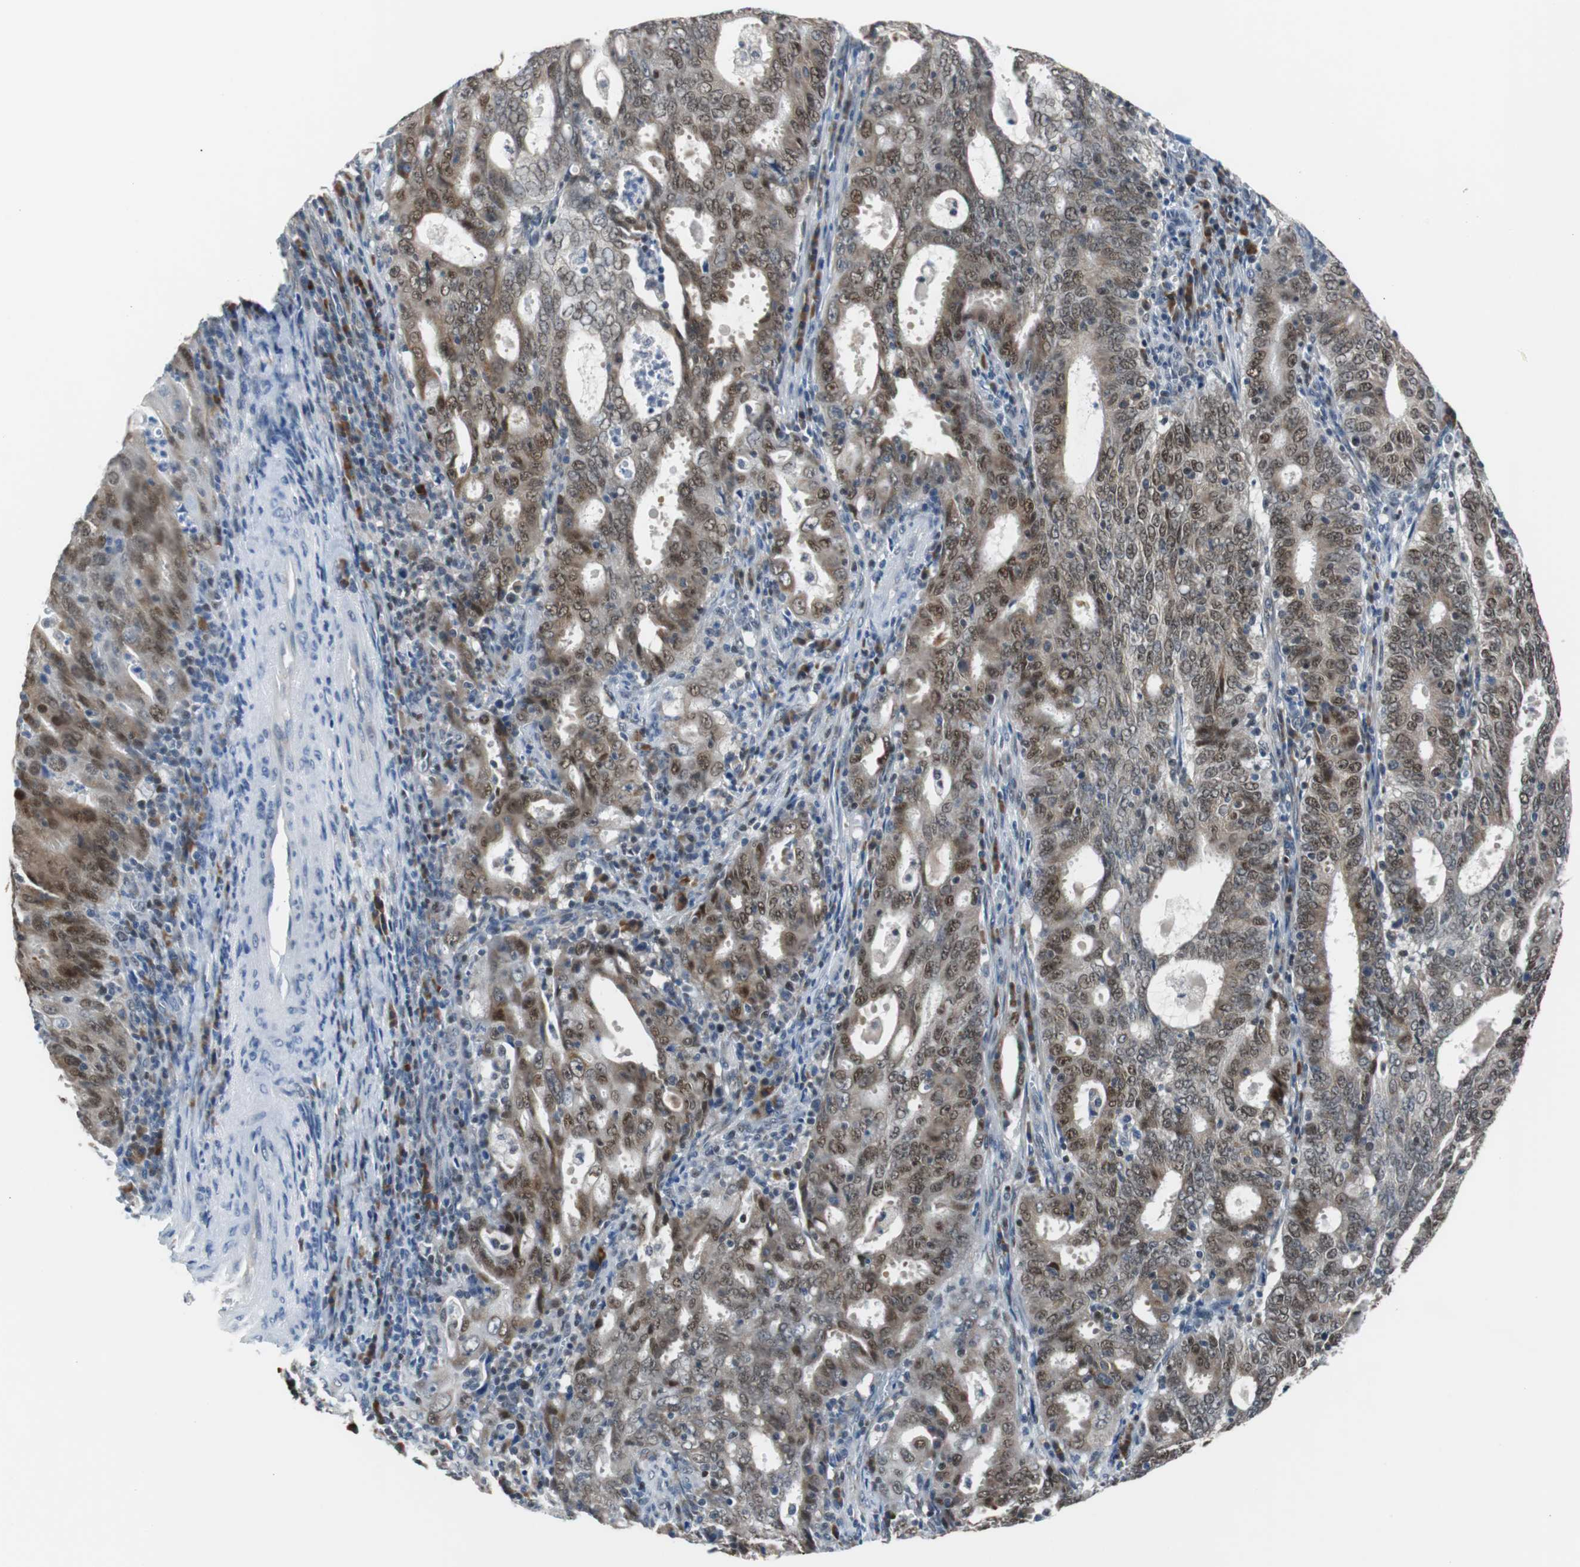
{"staining": {"intensity": "moderate", "quantity": ">75%", "location": "cytoplasmic/membranous,nuclear"}, "tissue": "cervical cancer", "cell_type": "Tumor cells", "image_type": "cancer", "snomed": [{"axis": "morphology", "description": "Adenocarcinoma, NOS"}, {"axis": "topography", "description": "Cervix"}], "caption": "Brown immunohistochemical staining in human cervical cancer (adenocarcinoma) displays moderate cytoplasmic/membranous and nuclear positivity in approximately >75% of tumor cells.", "gene": "USP28", "patient": {"sex": "female", "age": 44}}